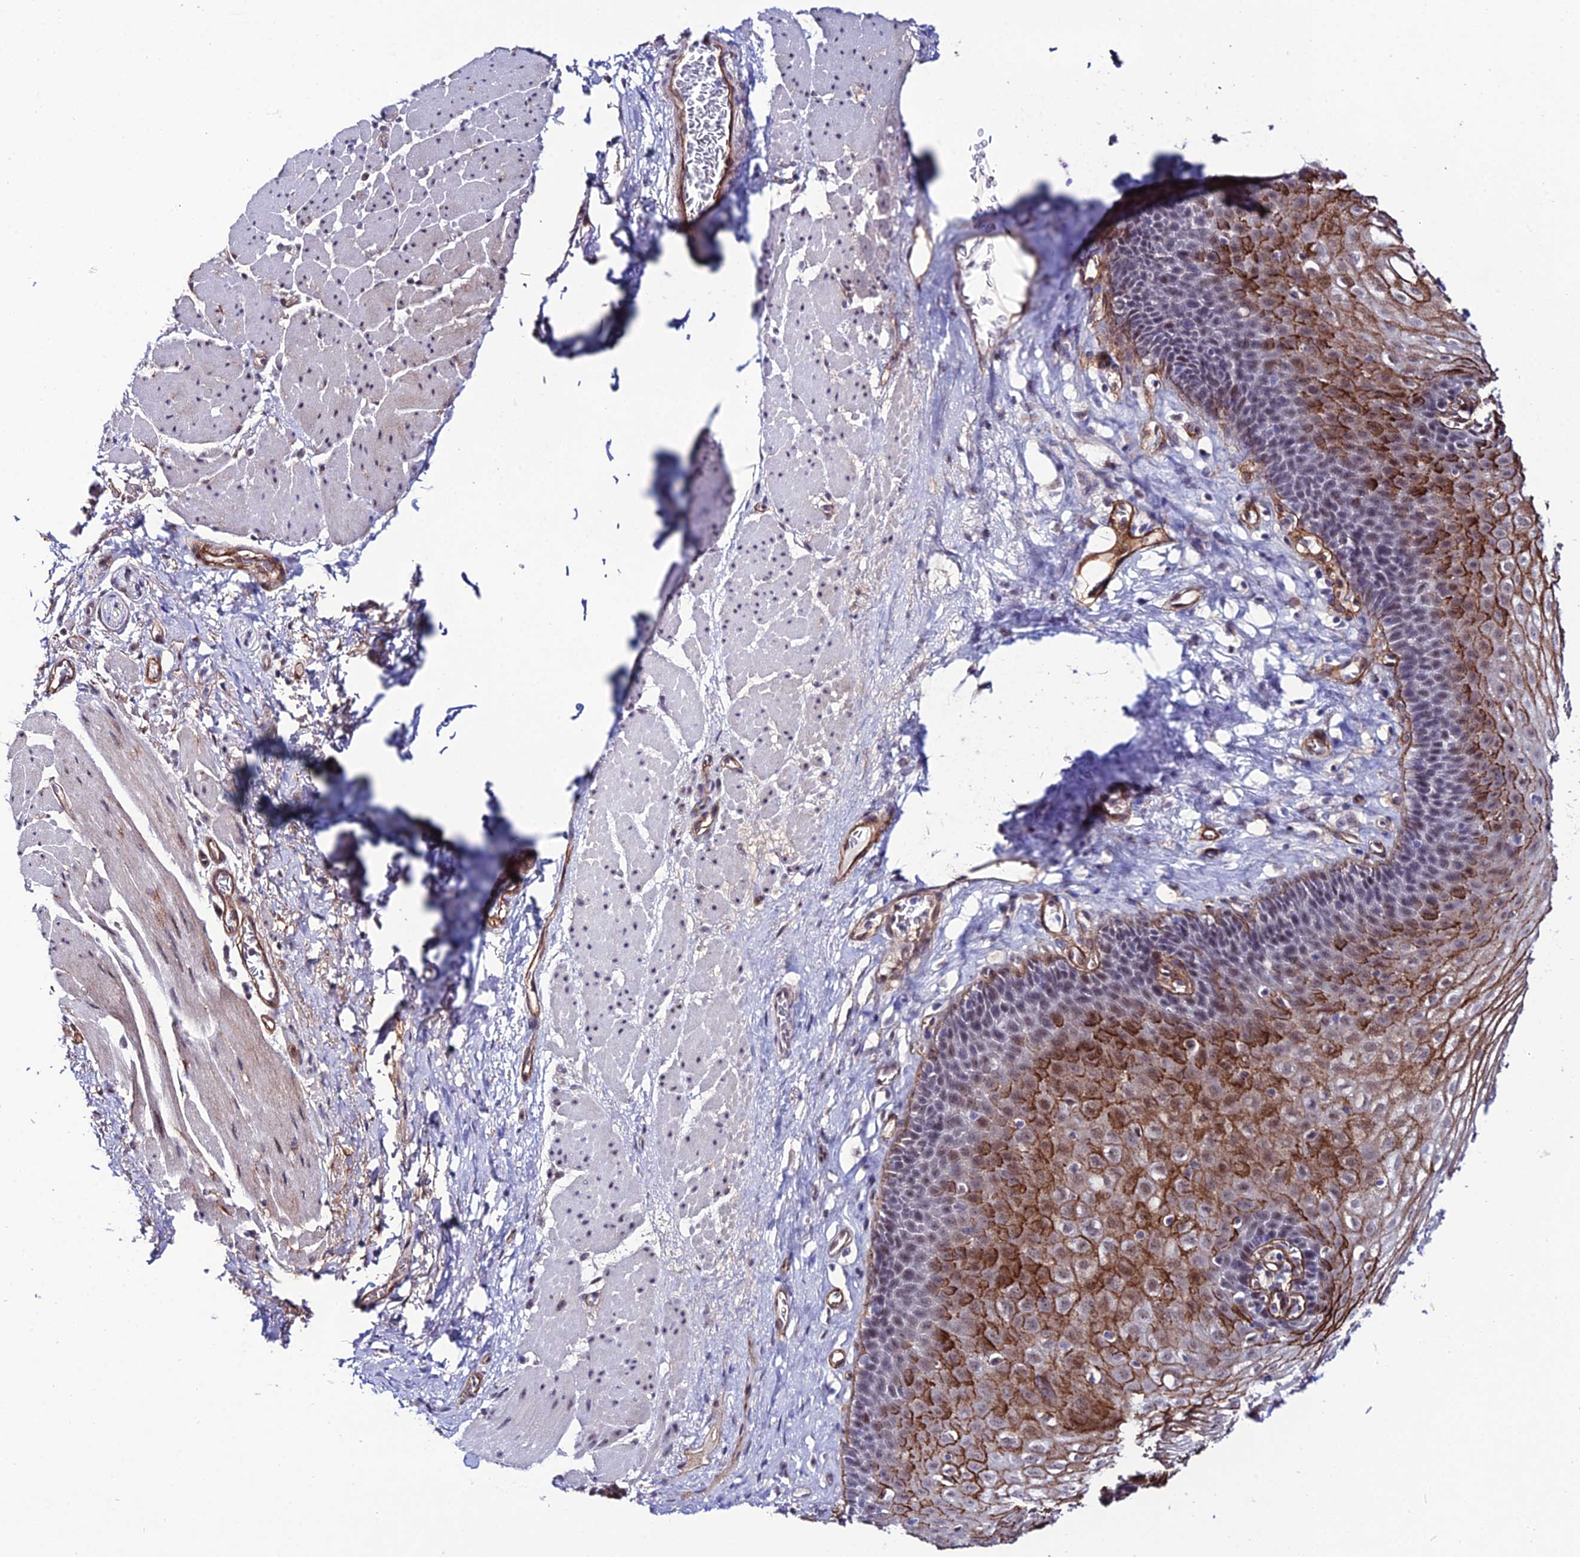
{"staining": {"intensity": "strong", "quantity": "<25%", "location": "cytoplasmic/membranous"}, "tissue": "esophagus", "cell_type": "Squamous epithelial cells", "image_type": "normal", "snomed": [{"axis": "morphology", "description": "Normal tissue, NOS"}, {"axis": "topography", "description": "Esophagus"}], "caption": "Normal esophagus was stained to show a protein in brown. There is medium levels of strong cytoplasmic/membranous expression in approximately <25% of squamous epithelial cells. The protein of interest is stained brown, and the nuclei are stained in blue (DAB IHC with brightfield microscopy, high magnification).", "gene": "SYT15B", "patient": {"sex": "female", "age": 66}}